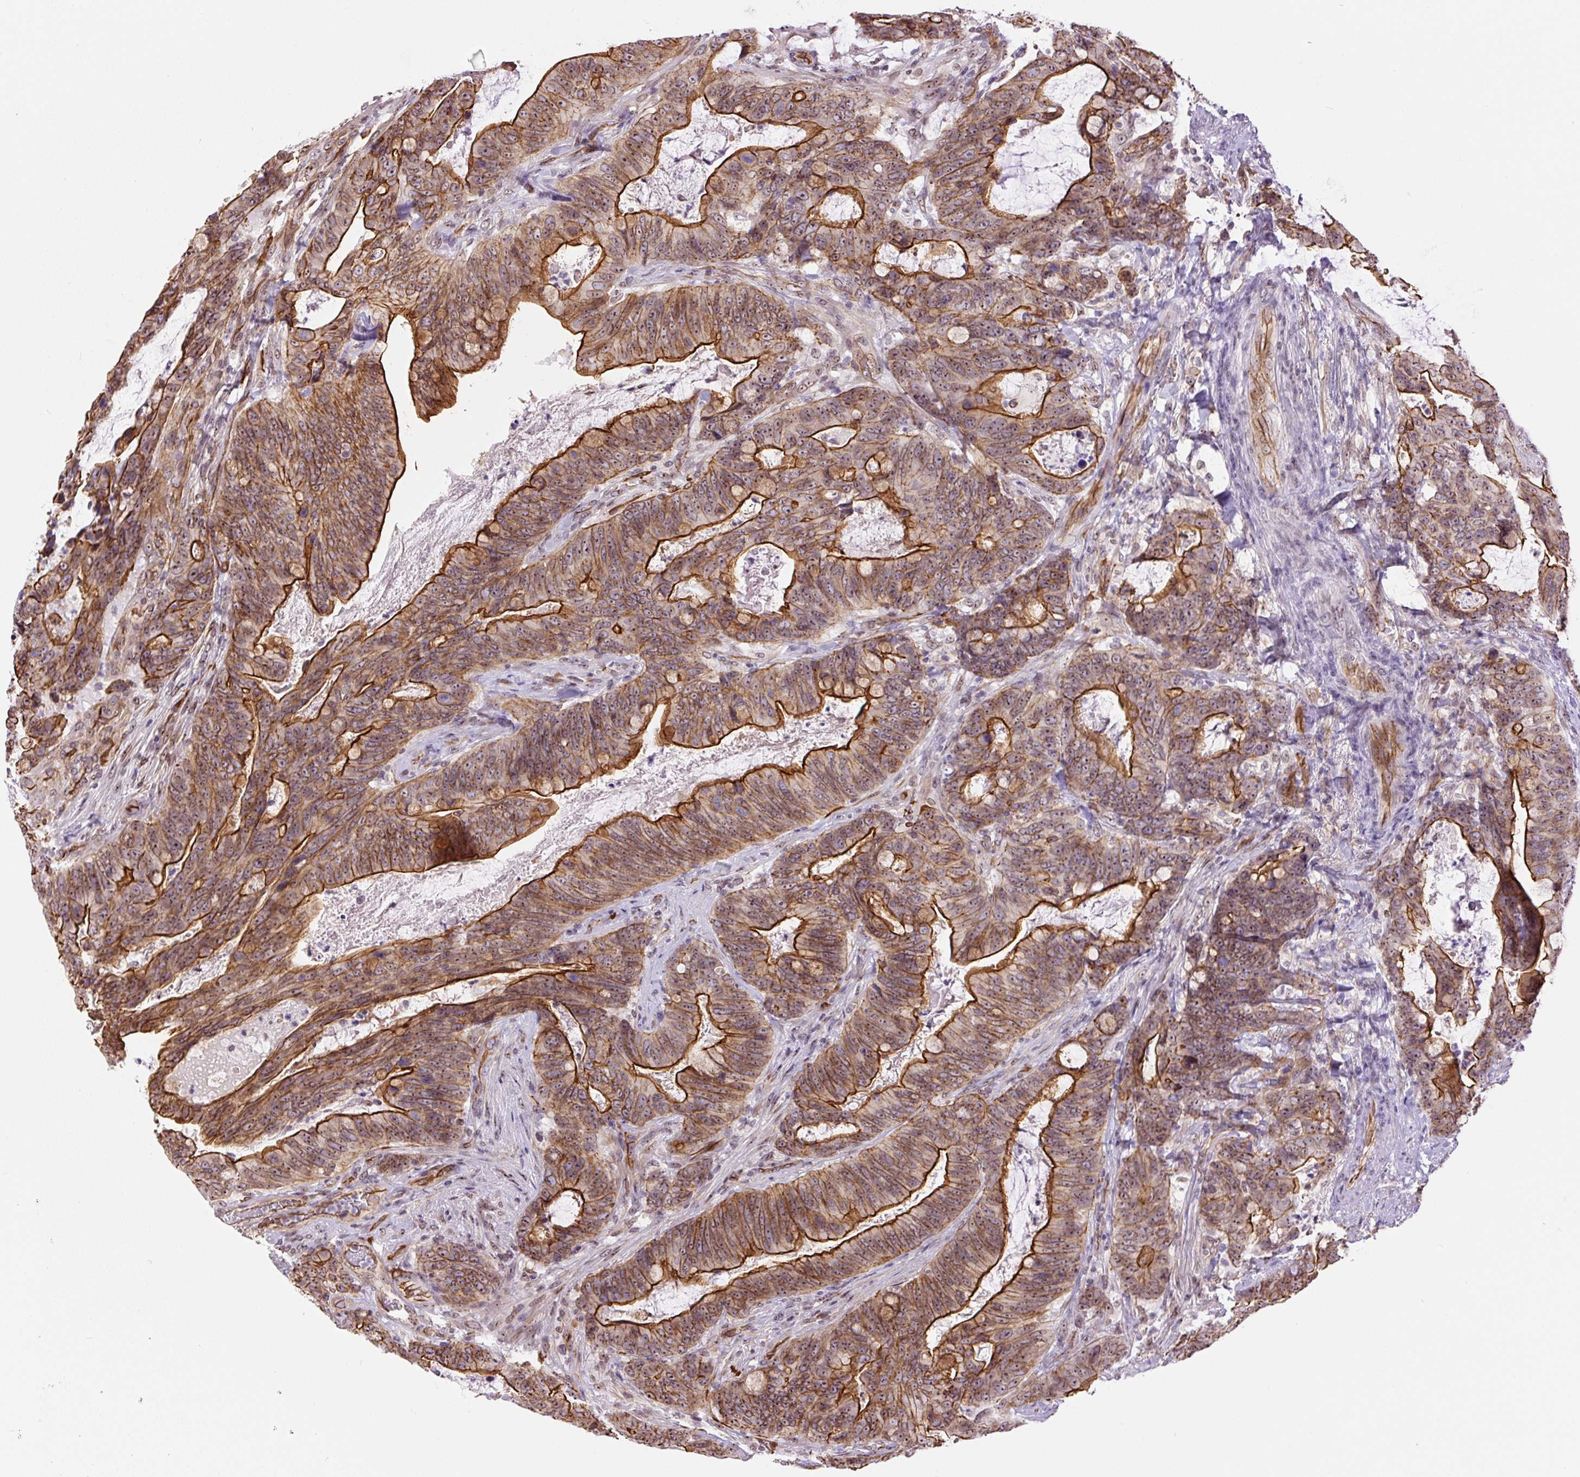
{"staining": {"intensity": "strong", "quantity": "25%-75%", "location": "cytoplasmic/membranous"}, "tissue": "colorectal cancer", "cell_type": "Tumor cells", "image_type": "cancer", "snomed": [{"axis": "morphology", "description": "Adenocarcinoma, NOS"}, {"axis": "topography", "description": "Colon"}], "caption": "Protein expression analysis of colorectal adenocarcinoma displays strong cytoplasmic/membranous staining in about 25%-75% of tumor cells. The protein is shown in brown color, while the nuclei are stained blue.", "gene": "MYO5C", "patient": {"sex": "female", "age": 82}}